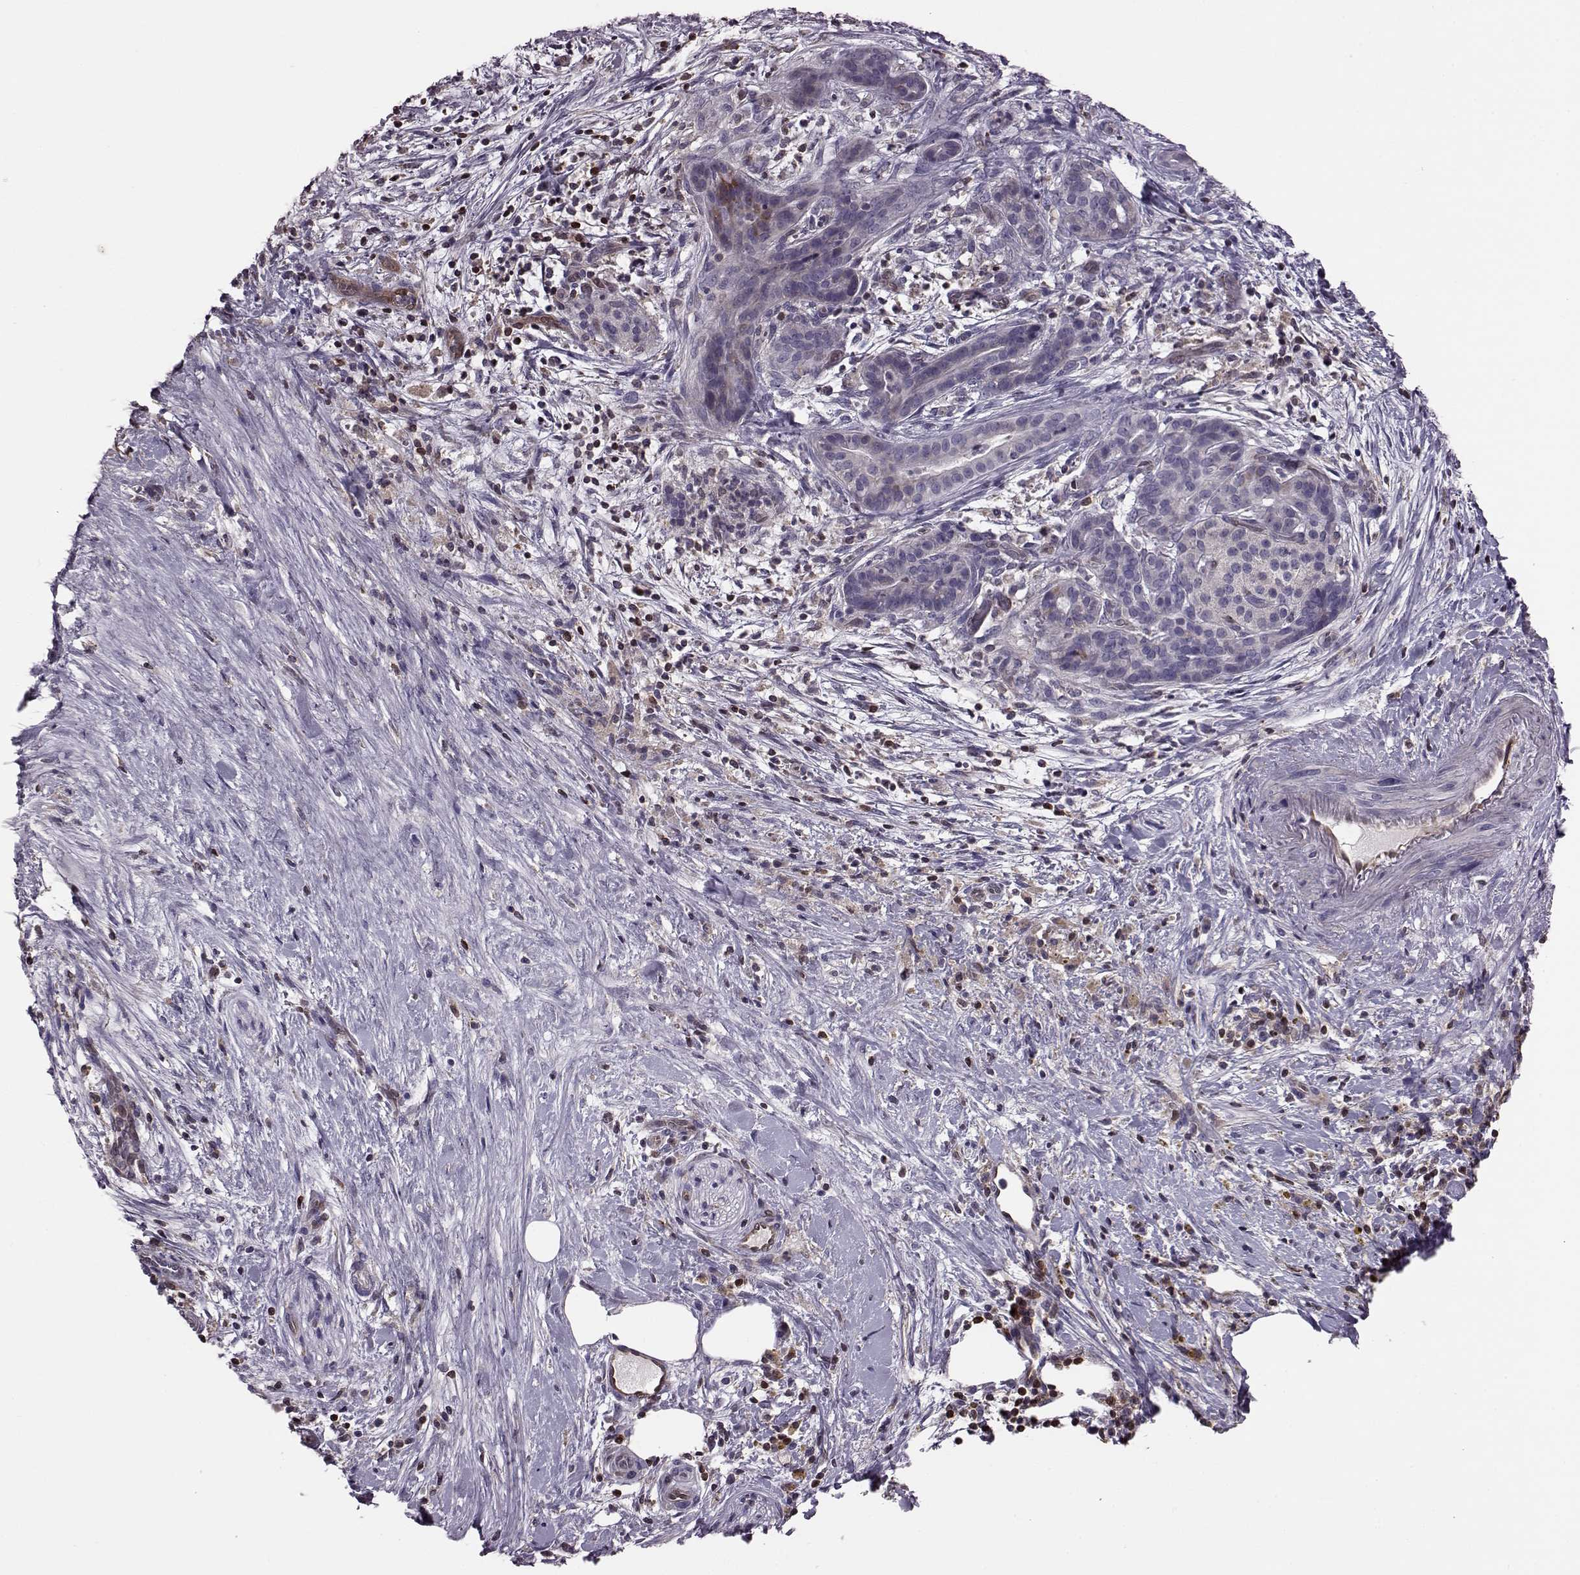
{"staining": {"intensity": "negative", "quantity": "none", "location": "none"}, "tissue": "pancreatic cancer", "cell_type": "Tumor cells", "image_type": "cancer", "snomed": [{"axis": "morphology", "description": "Adenocarcinoma, NOS"}, {"axis": "topography", "description": "Pancreas"}], "caption": "A micrograph of pancreatic cancer (adenocarcinoma) stained for a protein reveals no brown staining in tumor cells.", "gene": "CDC42SE1", "patient": {"sex": "male", "age": 44}}